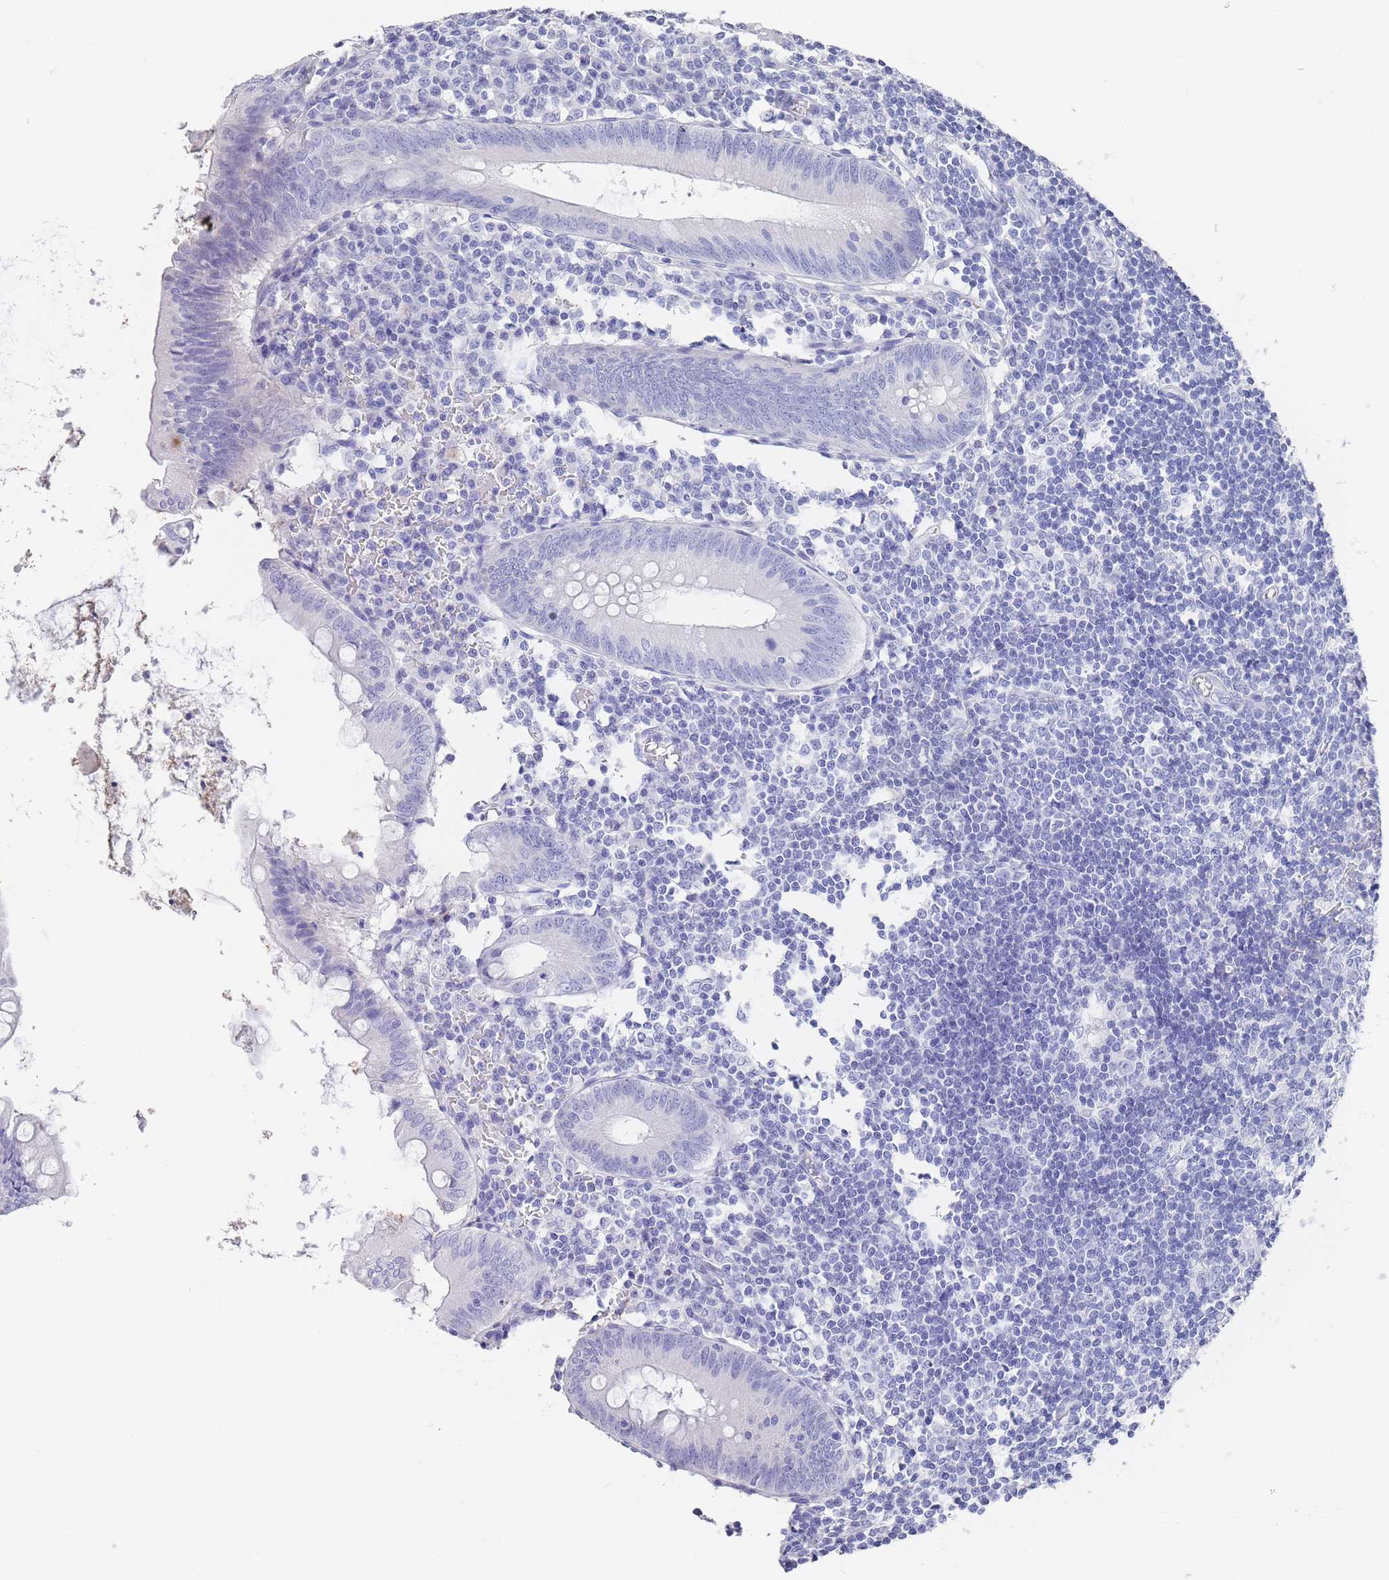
{"staining": {"intensity": "negative", "quantity": "none", "location": "none"}, "tissue": "appendix", "cell_type": "Glandular cells", "image_type": "normal", "snomed": [{"axis": "morphology", "description": "Normal tissue, NOS"}, {"axis": "topography", "description": "Appendix"}], "caption": "DAB immunohistochemical staining of normal appendix reveals no significant expression in glandular cells.", "gene": "RAB2B", "patient": {"sex": "female", "age": 54}}